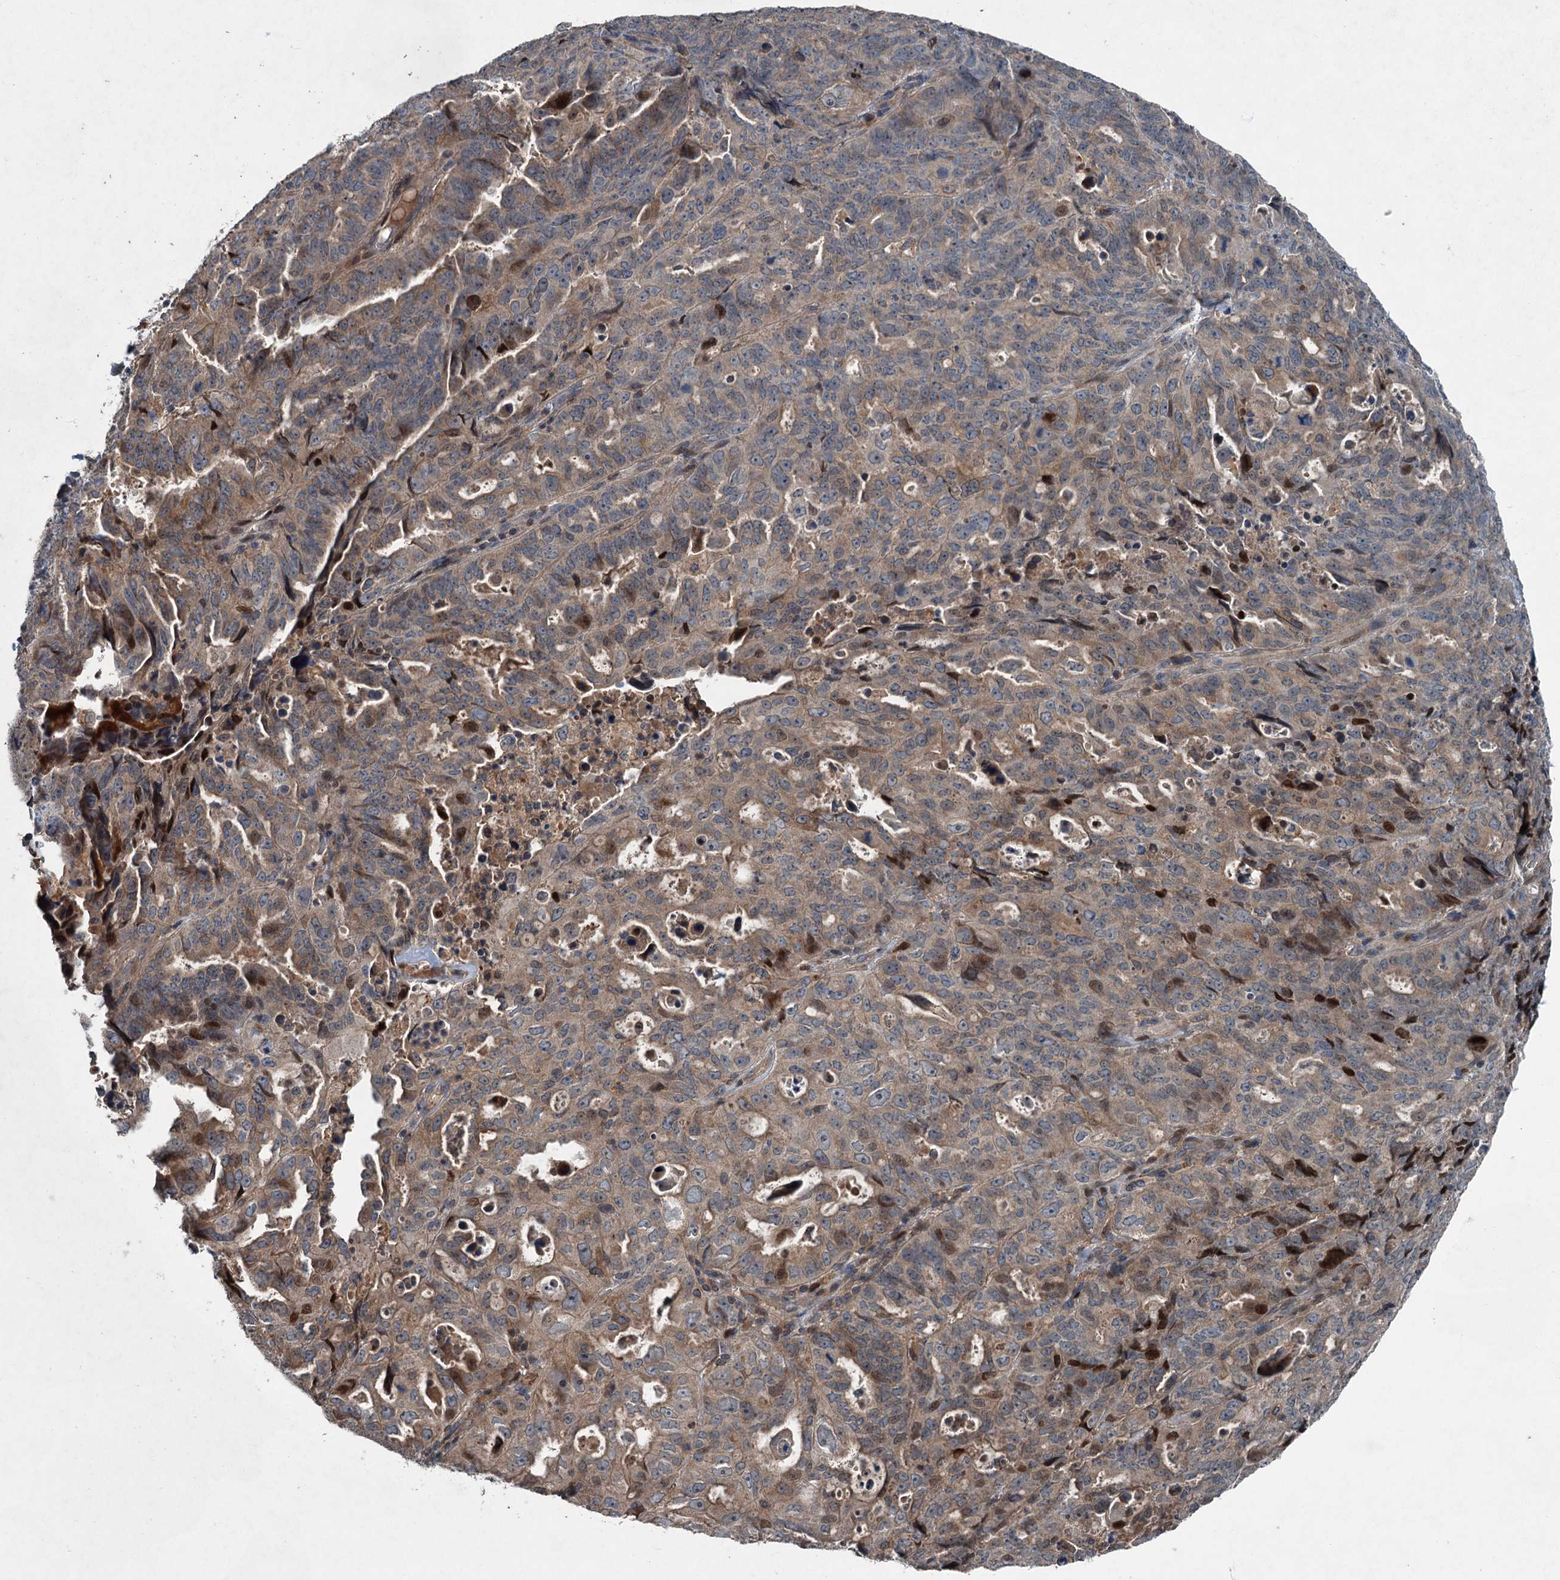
{"staining": {"intensity": "moderate", "quantity": "25%-75%", "location": "cytoplasmic/membranous,nuclear"}, "tissue": "endometrial cancer", "cell_type": "Tumor cells", "image_type": "cancer", "snomed": [{"axis": "morphology", "description": "Adenocarcinoma, NOS"}, {"axis": "topography", "description": "Endometrium"}], "caption": "IHC of endometrial cancer shows medium levels of moderate cytoplasmic/membranous and nuclear staining in about 25%-75% of tumor cells. The staining was performed using DAB, with brown indicating positive protein expression. Nuclei are stained blue with hematoxylin.", "gene": "TAPBPL", "patient": {"sex": "female", "age": 65}}